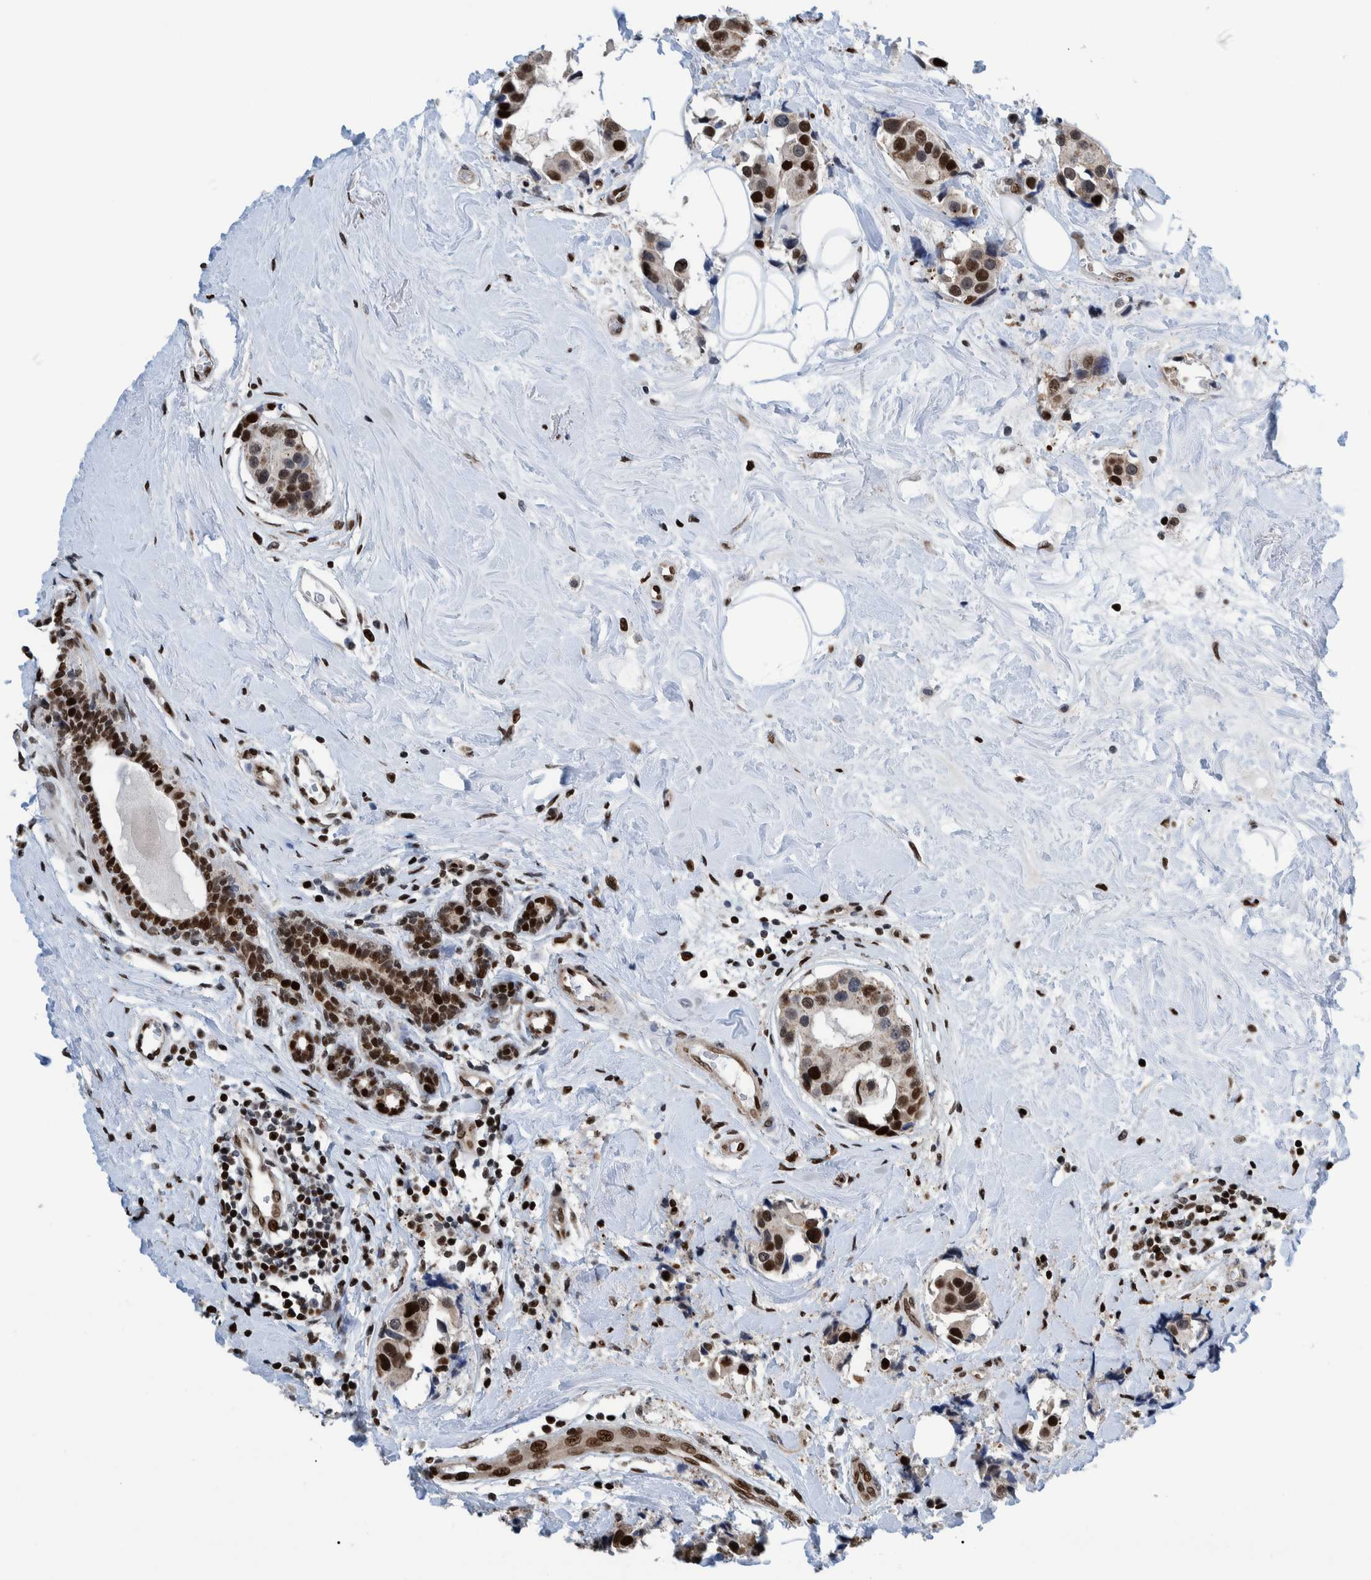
{"staining": {"intensity": "strong", "quantity": "25%-75%", "location": "nuclear"}, "tissue": "breast cancer", "cell_type": "Tumor cells", "image_type": "cancer", "snomed": [{"axis": "morphology", "description": "Normal tissue, NOS"}, {"axis": "morphology", "description": "Duct carcinoma"}, {"axis": "topography", "description": "Breast"}], "caption": "There is high levels of strong nuclear expression in tumor cells of breast cancer (infiltrating ductal carcinoma), as demonstrated by immunohistochemical staining (brown color).", "gene": "HEATR9", "patient": {"sex": "female", "age": 39}}